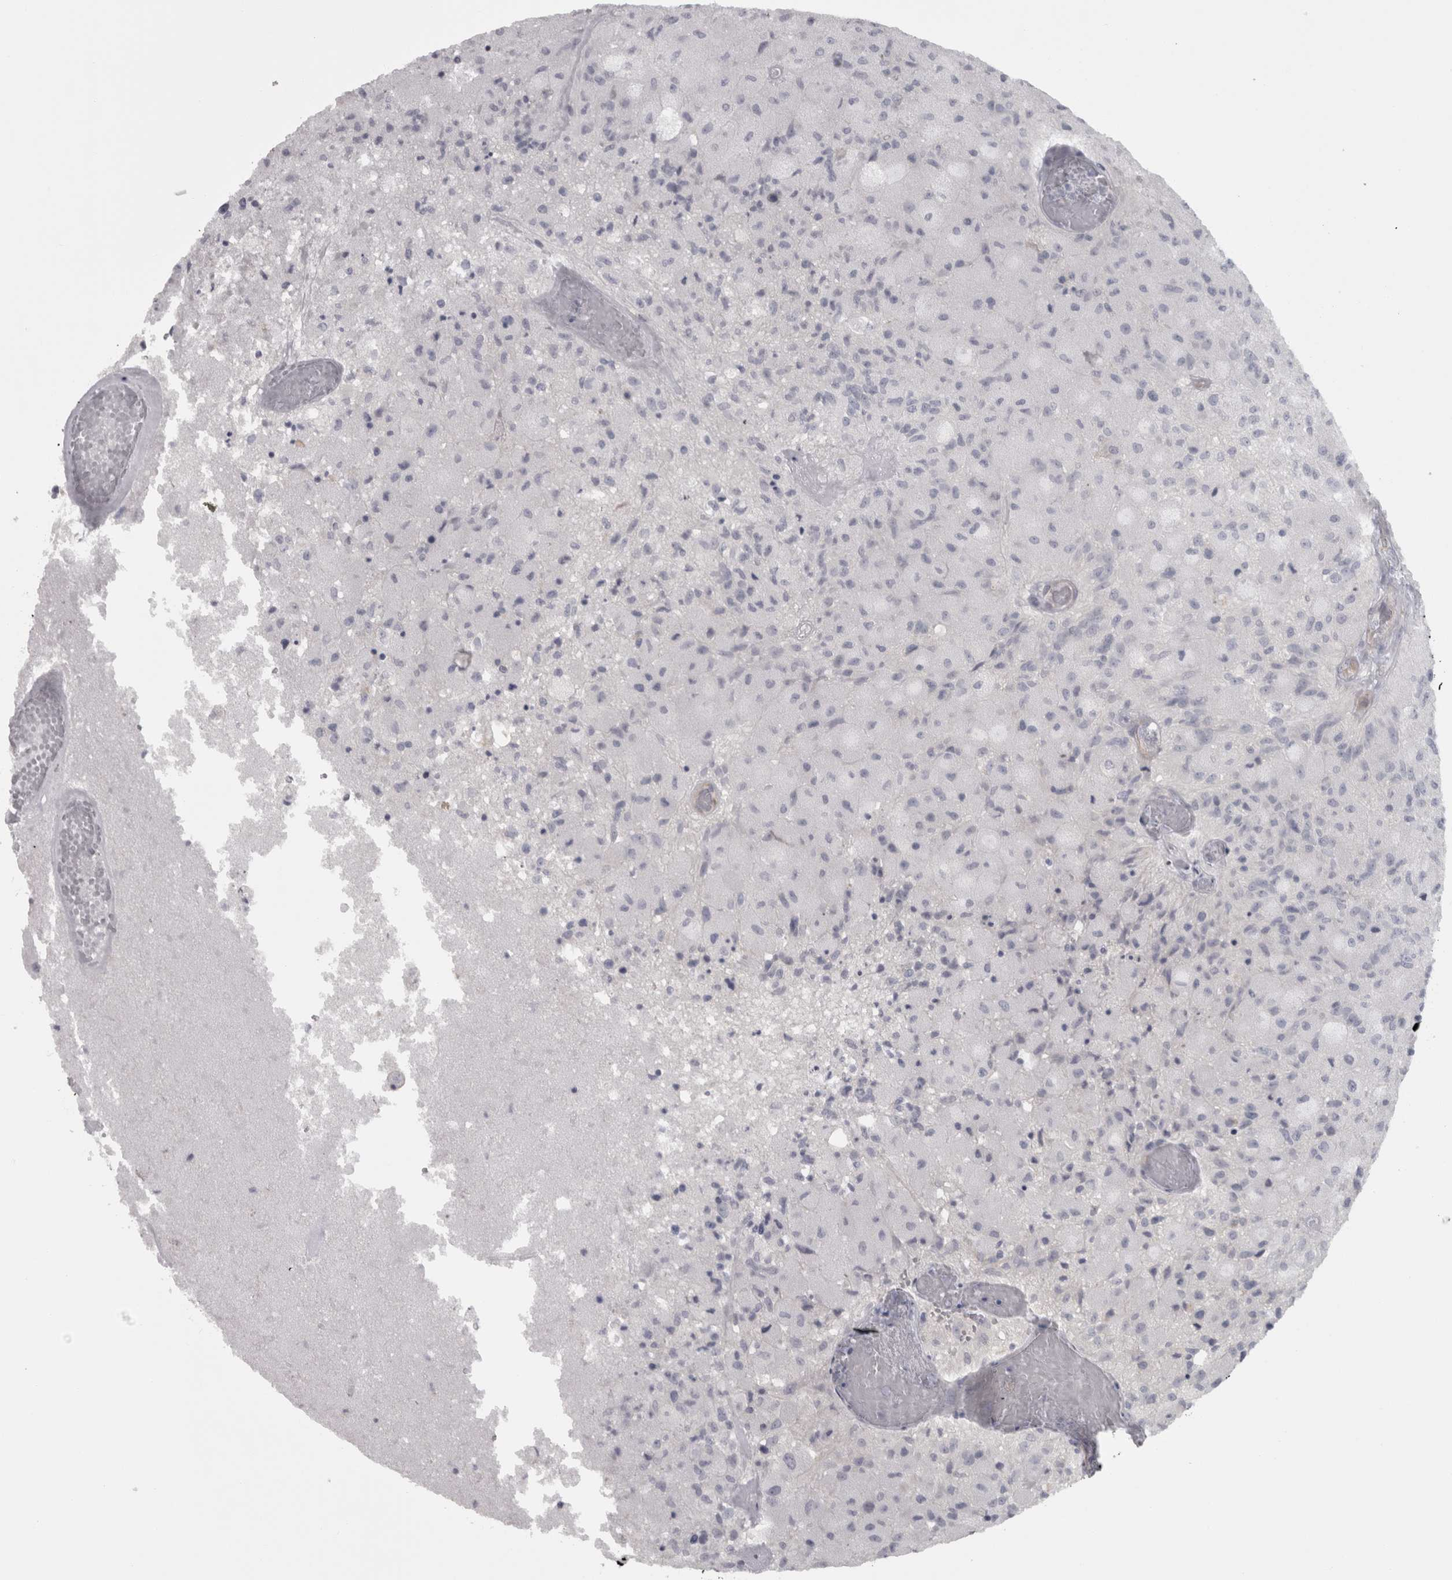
{"staining": {"intensity": "negative", "quantity": "none", "location": "none"}, "tissue": "glioma", "cell_type": "Tumor cells", "image_type": "cancer", "snomed": [{"axis": "morphology", "description": "Normal tissue, NOS"}, {"axis": "morphology", "description": "Glioma, malignant, High grade"}, {"axis": "topography", "description": "Cerebral cortex"}], "caption": "Immunohistochemical staining of human malignant glioma (high-grade) displays no significant positivity in tumor cells.", "gene": "PPP1R12B", "patient": {"sex": "male", "age": 77}}